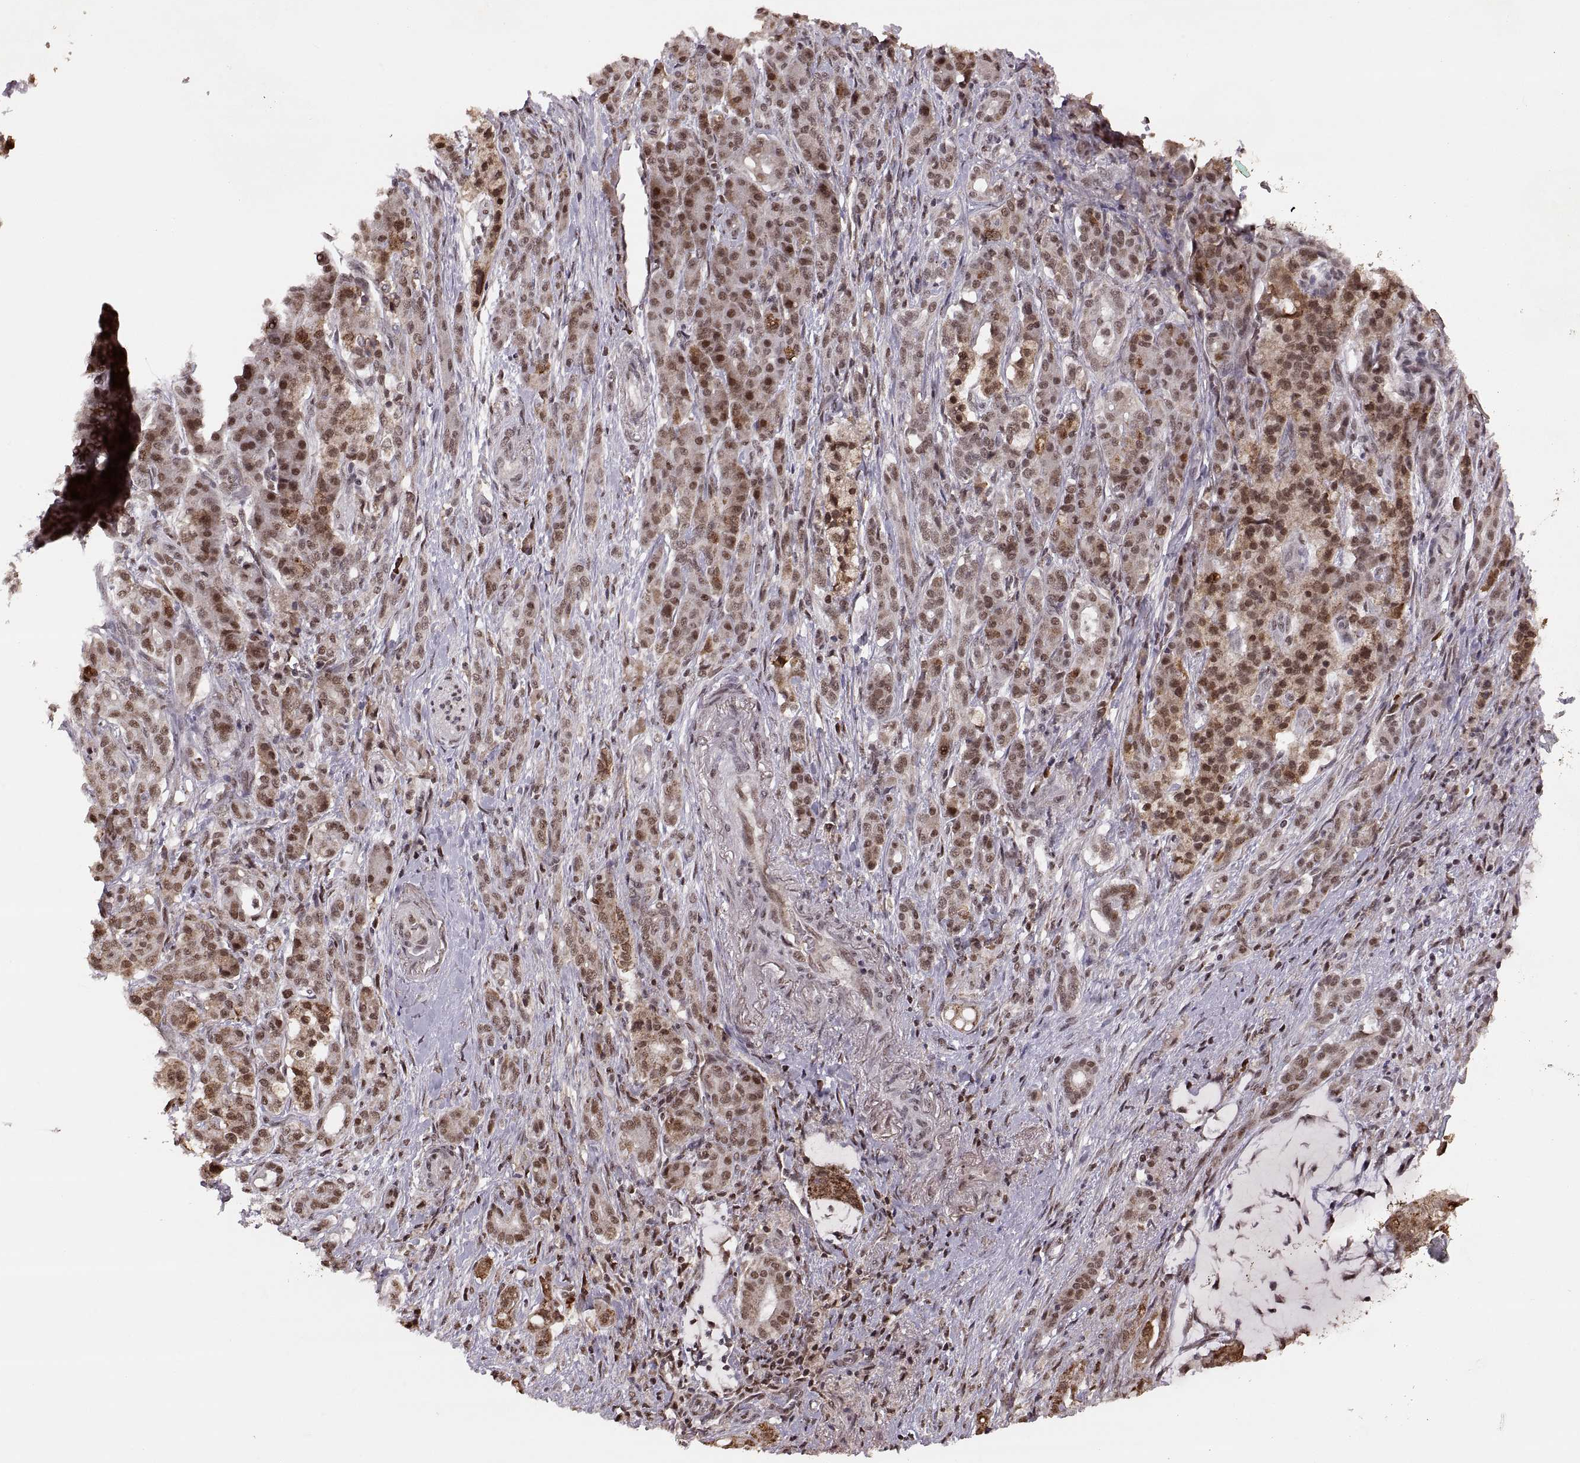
{"staining": {"intensity": "moderate", "quantity": "25%-75%", "location": "cytoplasmic/membranous,nuclear"}, "tissue": "pancreatic cancer", "cell_type": "Tumor cells", "image_type": "cancer", "snomed": [{"axis": "morphology", "description": "Normal tissue, NOS"}, {"axis": "morphology", "description": "Inflammation, NOS"}, {"axis": "morphology", "description": "Adenocarcinoma, NOS"}, {"axis": "topography", "description": "Pancreas"}], "caption": "Immunohistochemical staining of pancreatic adenocarcinoma exhibits moderate cytoplasmic/membranous and nuclear protein staining in about 25%-75% of tumor cells. The staining is performed using DAB brown chromogen to label protein expression. The nuclei are counter-stained blue using hematoxylin.", "gene": "RFT1", "patient": {"sex": "male", "age": 57}}